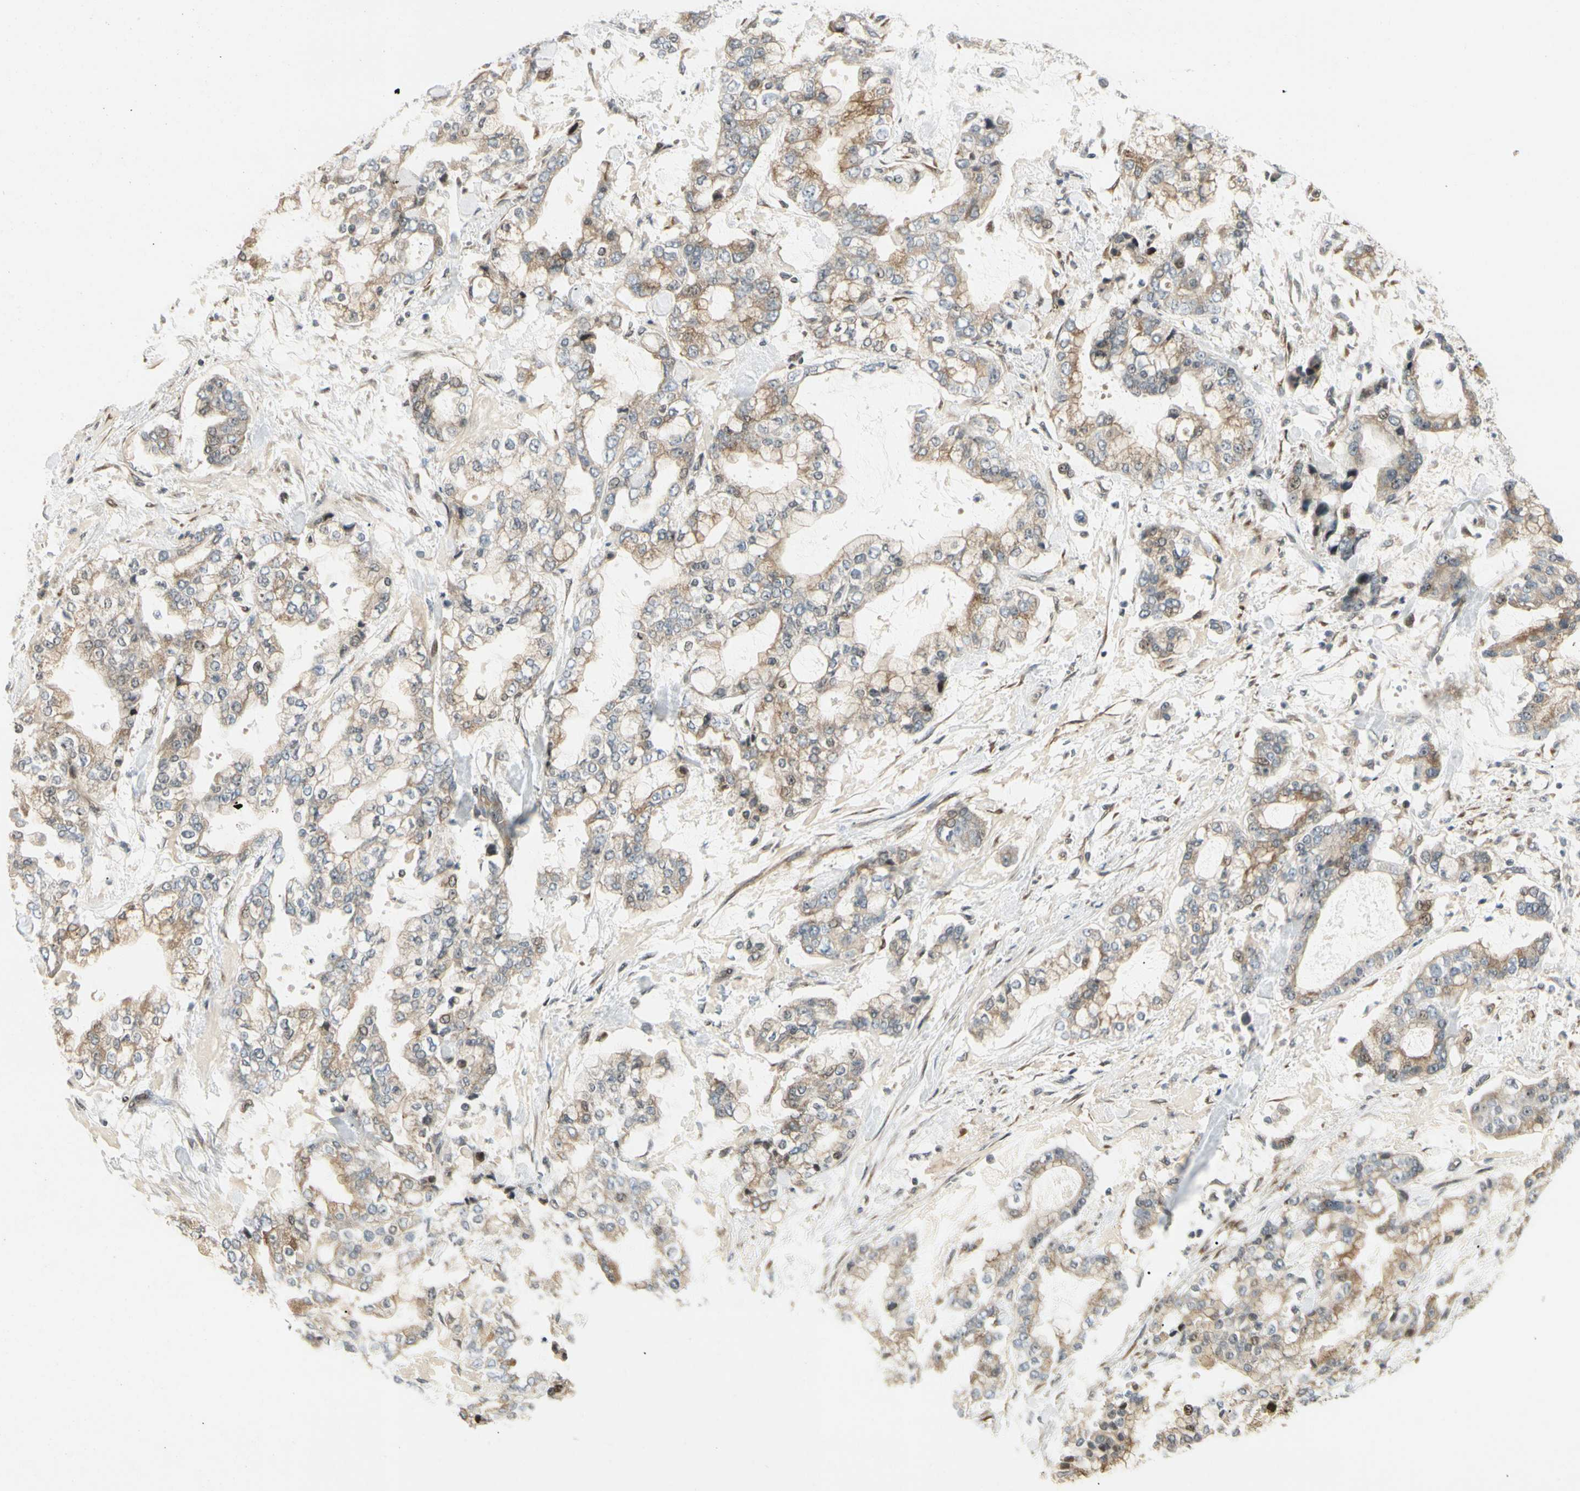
{"staining": {"intensity": "weak", "quantity": ">75%", "location": "cytoplasmic/membranous"}, "tissue": "stomach cancer", "cell_type": "Tumor cells", "image_type": "cancer", "snomed": [{"axis": "morphology", "description": "Normal tissue, NOS"}, {"axis": "morphology", "description": "Adenocarcinoma, NOS"}, {"axis": "topography", "description": "Stomach, upper"}, {"axis": "topography", "description": "Stomach"}], "caption": "Stomach cancer (adenocarcinoma) stained for a protein (brown) exhibits weak cytoplasmic/membranous positive positivity in about >75% of tumor cells.", "gene": "FNDC3B", "patient": {"sex": "male", "age": 76}}